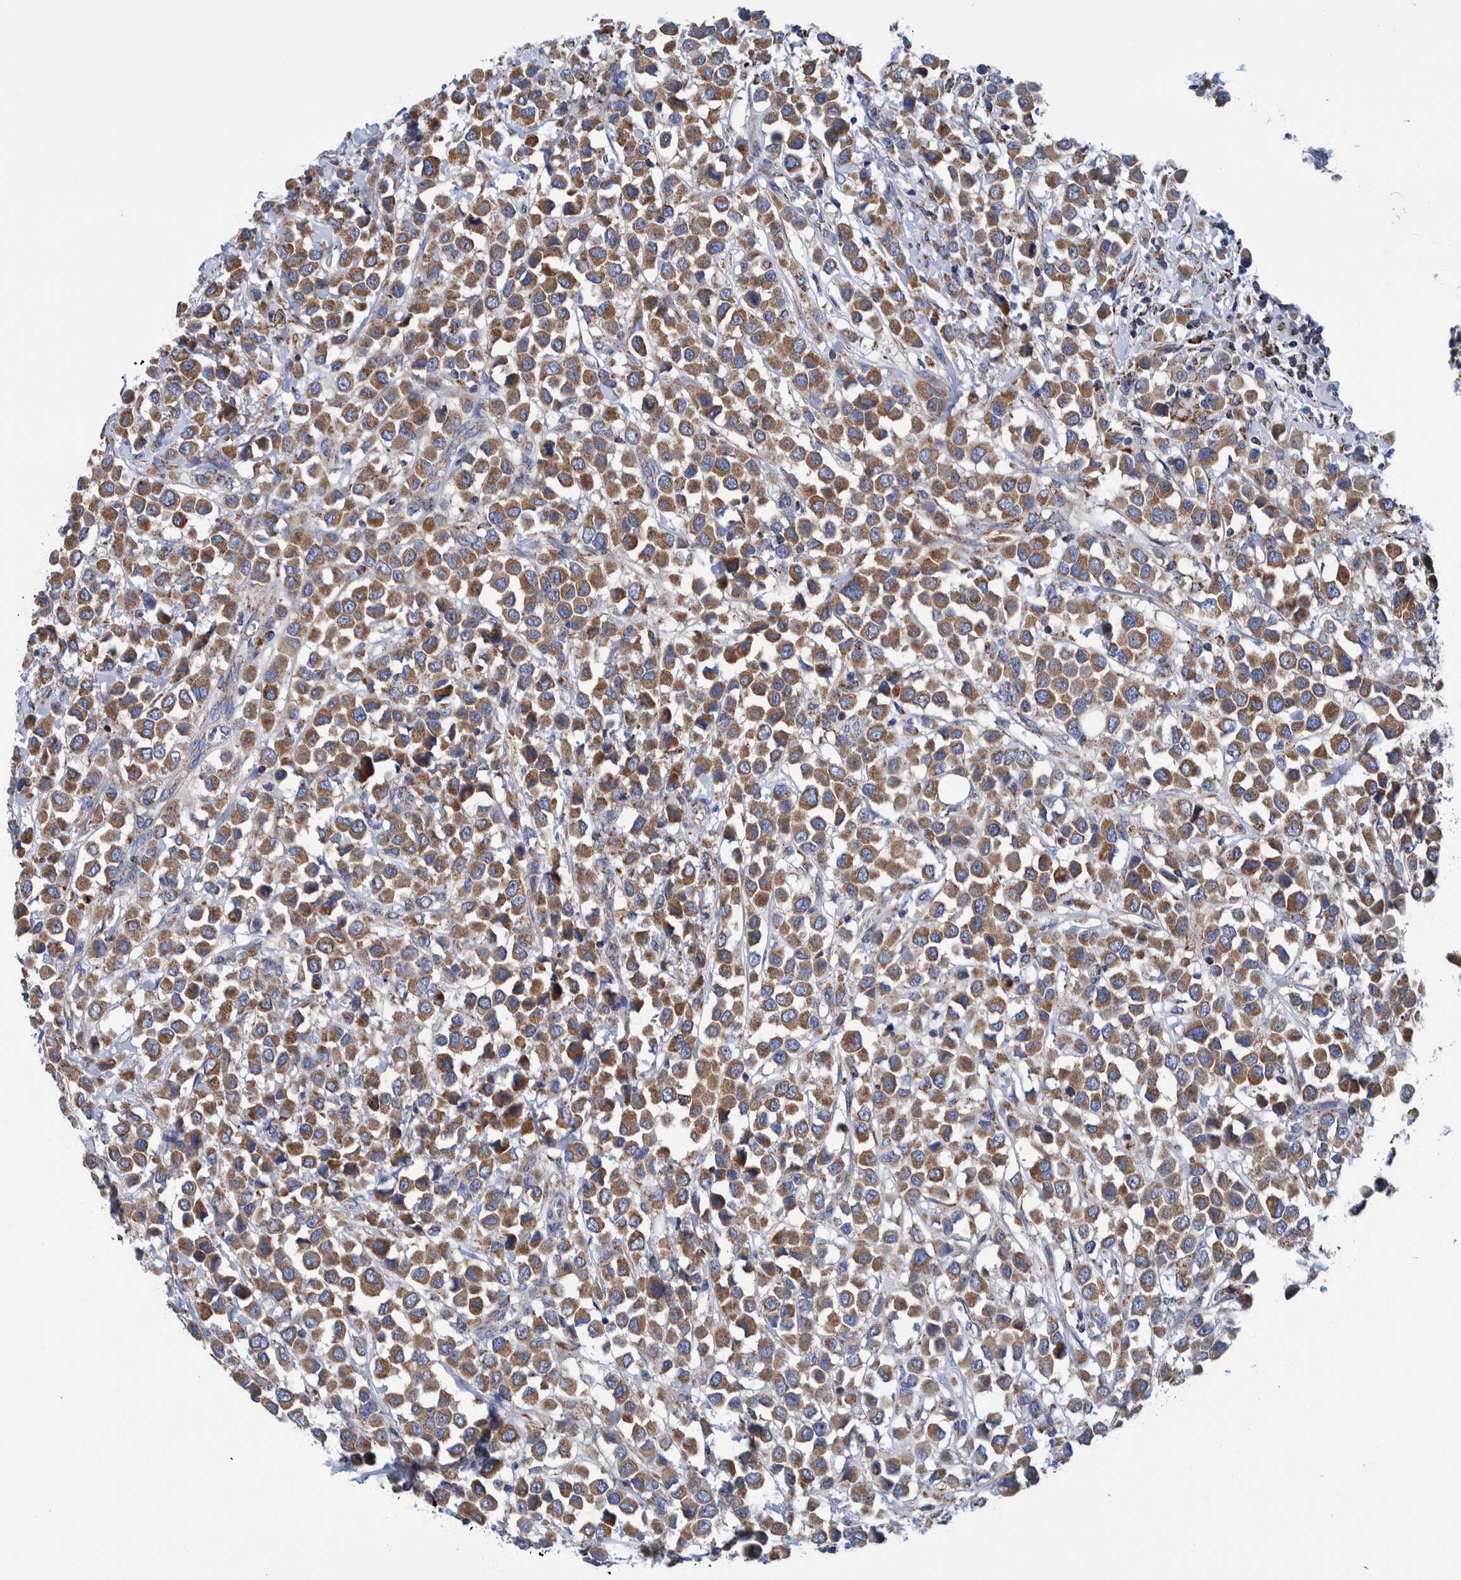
{"staining": {"intensity": "moderate", "quantity": ">75%", "location": "cytoplasmic/membranous"}, "tissue": "breast cancer", "cell_type": "Tumor cells", "image_type": "cancer", "snomed": [{"axis": "morphology", "description": "Duct carcinoma"}, {"axis": "topography", "description": "Breast"}], "caption": "A micrograph showing moderate cytoplasmic/membranous positivity in approximately >75% of tumor cells in breast infiltrating ductal carcinoma, as visualized by brown immunohistochemical staining.", "gene": "BZW2", "patient": {"sex": "female", "age": 61}}